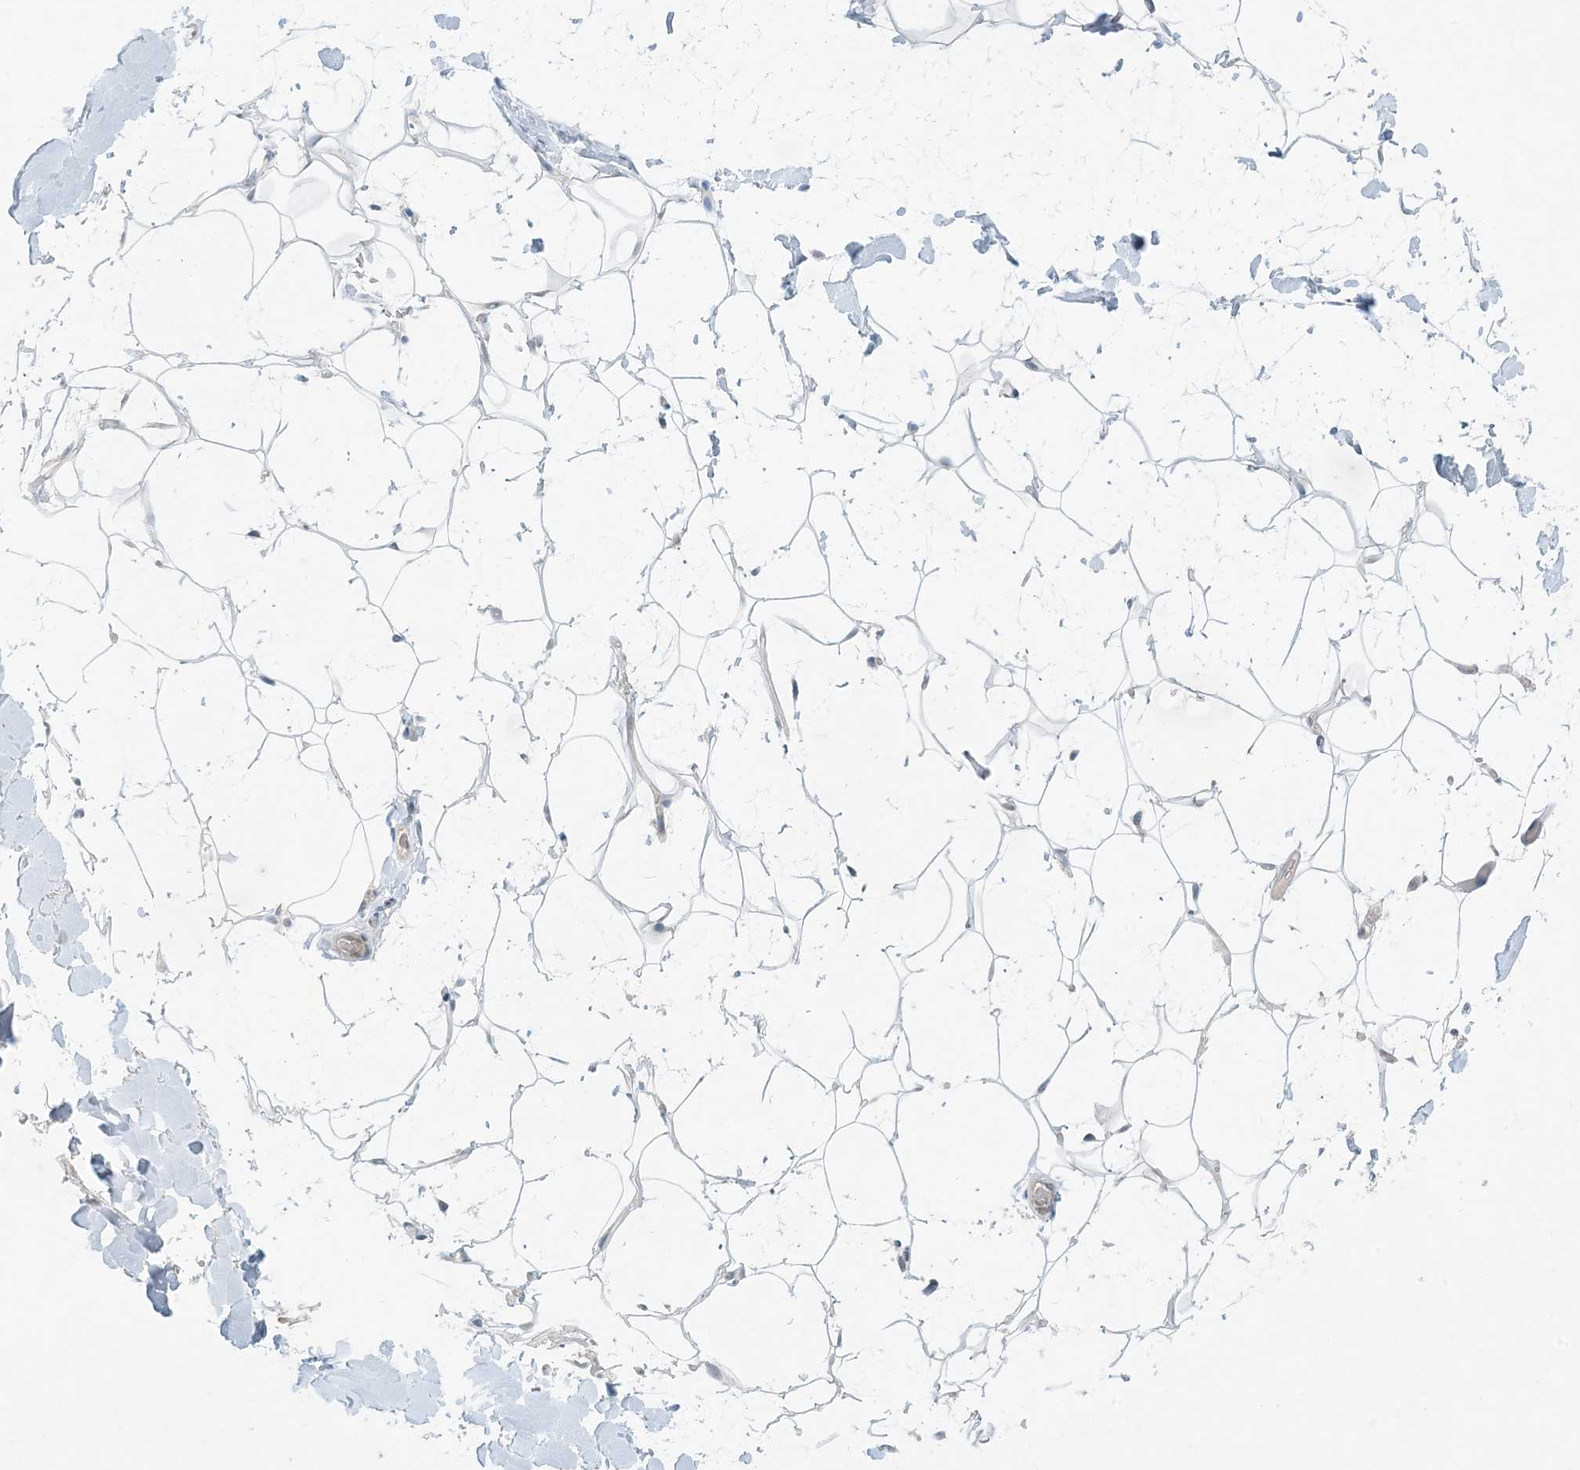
{"staining": {"intensity": "negative", "quantity": "none", "location": "none"}, "tissue": "adipose tissue", "cell_type": "Adipocytes", "image_type": "normal", "snomed": [{"axis": "morphology", "description": "Normal tissue, NOS"}, {"axis": "topography", "description": "Breast"}], "caption": "Adipose tissue was stained to show a protein in brown. There is no significant positivity in adipocytes. Brightfield microscopy of IHC stained with DAB (3,3'-diaminobenzidine) (brown) and hematoxylin (blue), captured at high magnification.", "gene": "OBI1", "patient": {"sex": "female", "age": 26}}